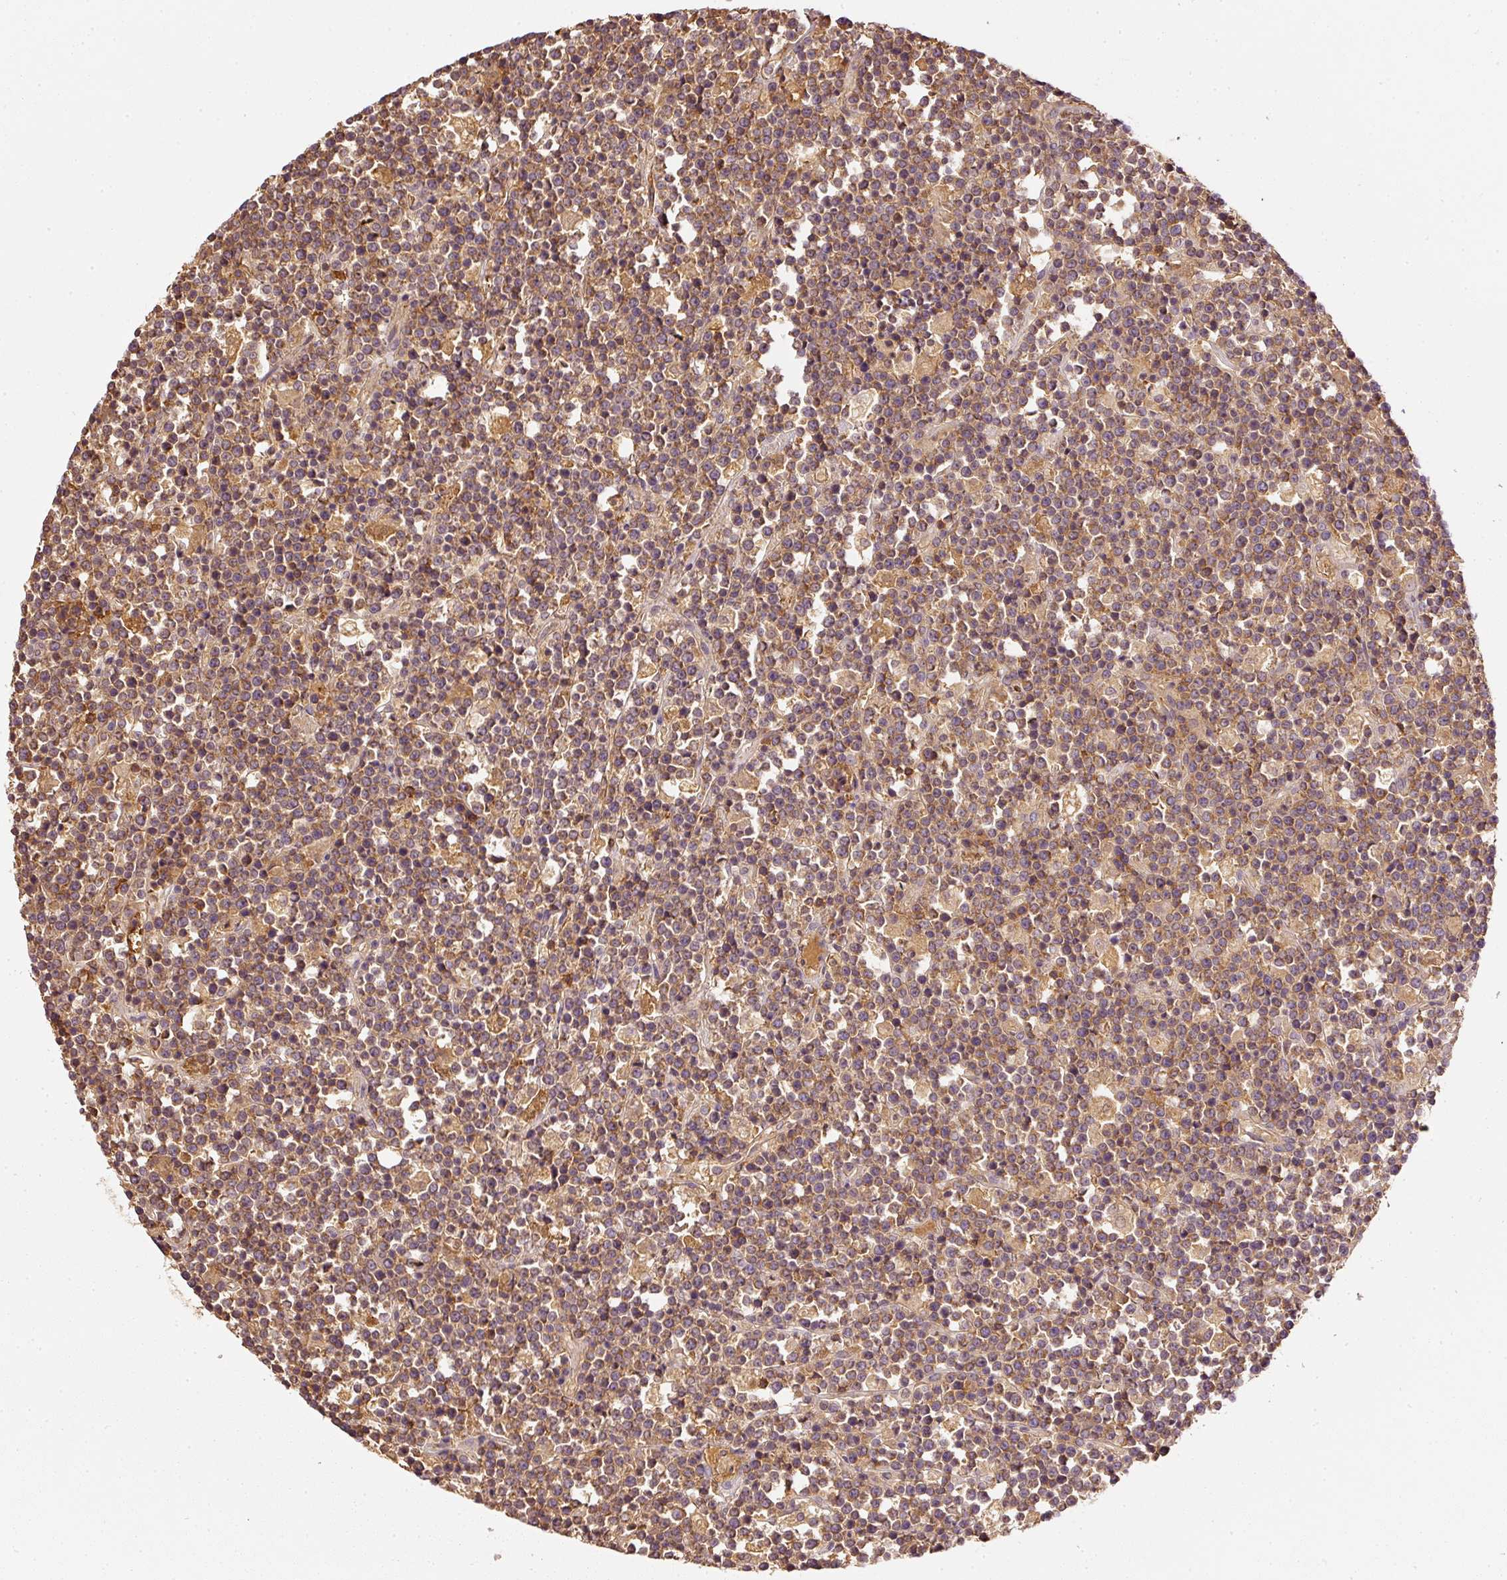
{"staining": {"intensity": "moderate", "quantity": ">75%", "location": "cytoplasmic/membranous"}, "tissue": "lymphoma", "cell_type": "Tumor cells", "image_type": "cancer", "snomed": [{"axis": "morphology", "description": "Malignant lymphoma, non-Hodgkin's type, High grade"}, {"axis": "topography", "description": "Ovary"}], "caption": "Moderate cytoplasmic/membranous positivity is present in approximately >75% of tumor cells in lymphoma.", "gene": "EVL", "patient": {"sex": "female", "age": 56}}